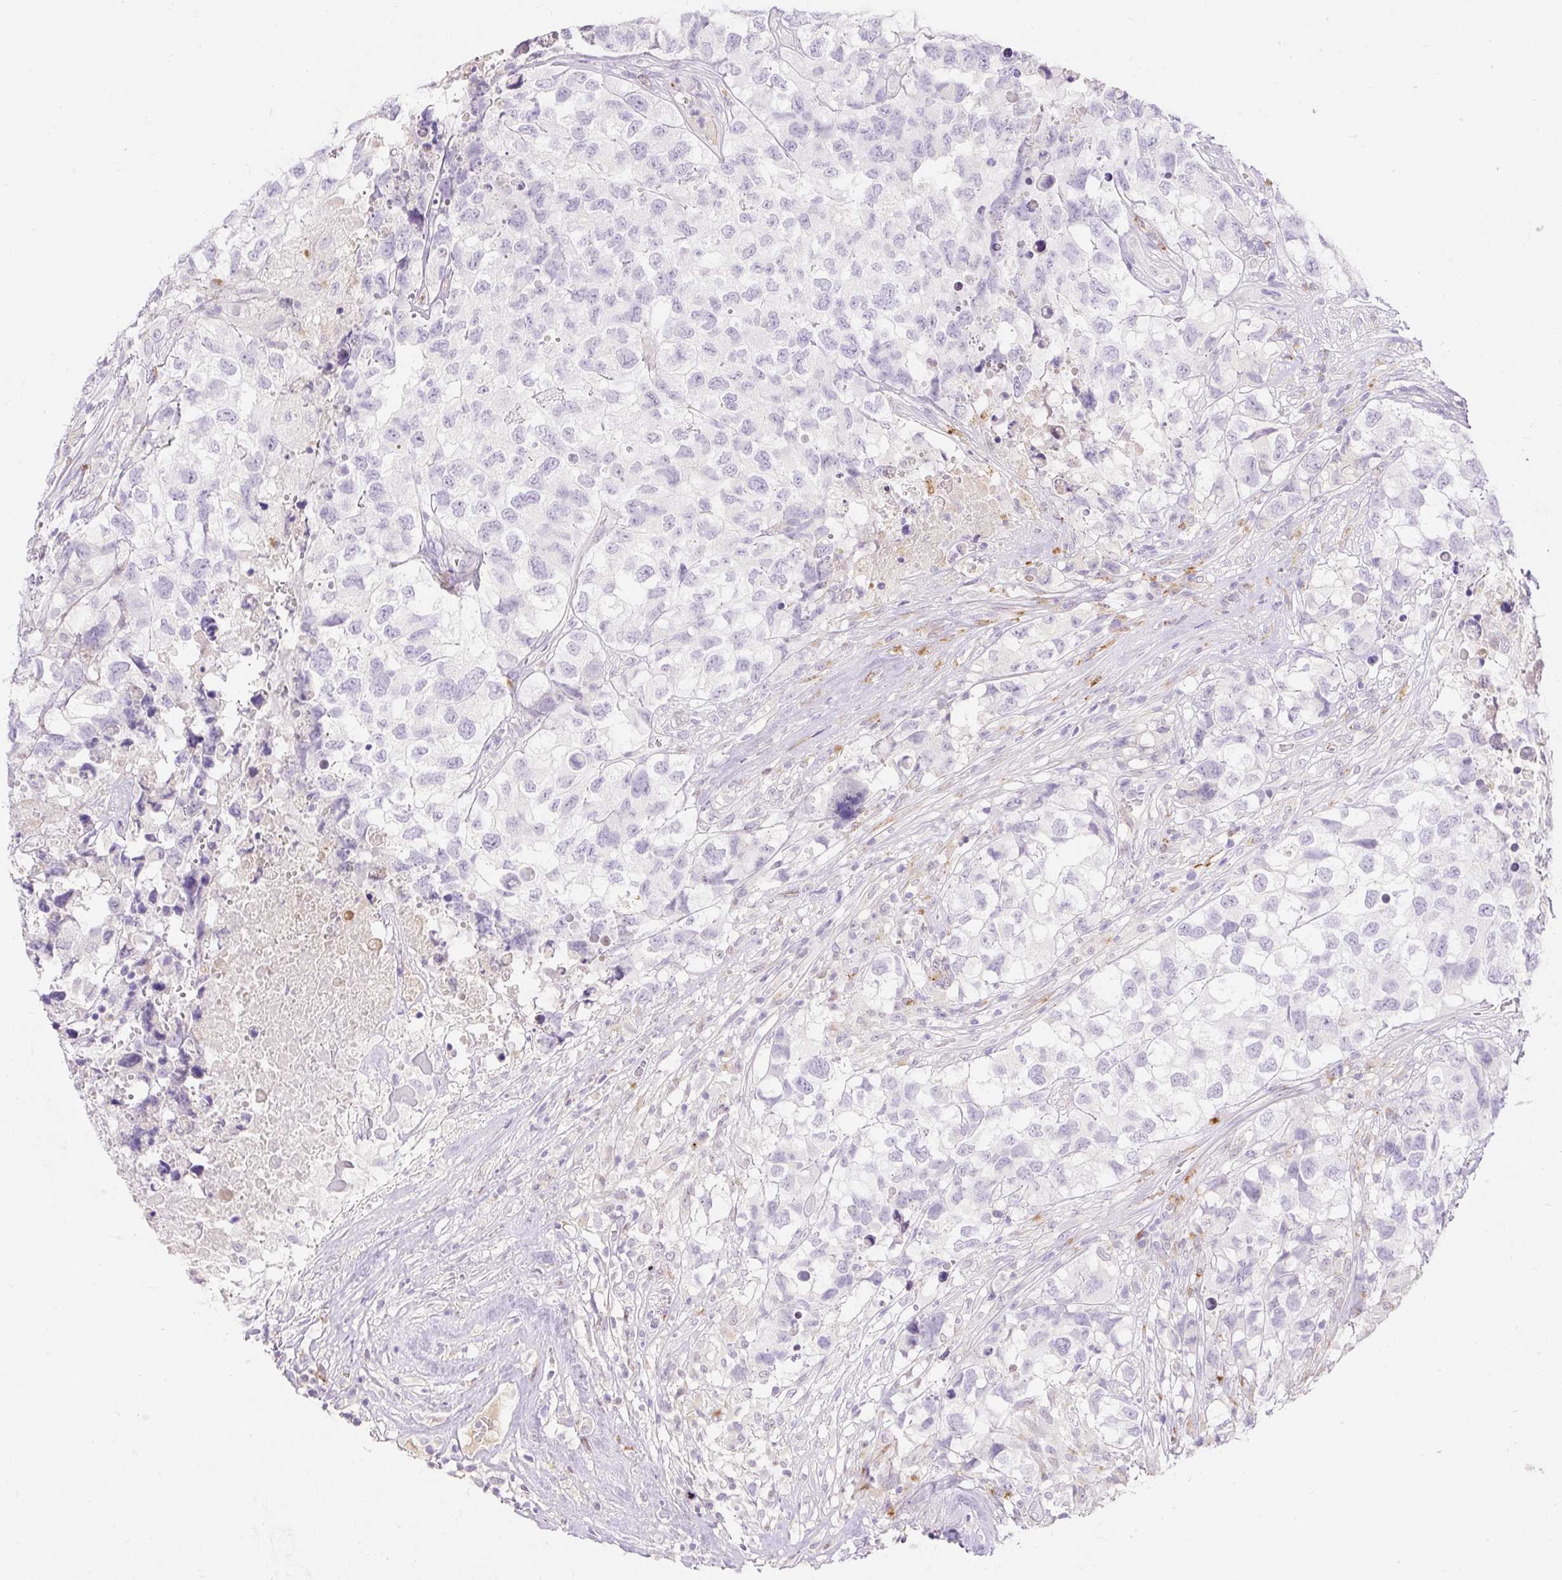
{"staining": {"intensity": "negative", "quantity": "none", "location": "none"}, "tissue": "testis cancer", "cell_type": "Tumor cells", "image_type": "cancer", "snomed": [{"axis": "morphology", "description": "Carcinoma, Embryonal, NOS"}, {"axis": "topography", "description": "Testis"}], "caption": "Testis embryonal carcinoma stained for a protein using IHC reveals no staining tumor cells.", "gene": "TMEM150C", "patient": {"sex": "male", "age": 83}}